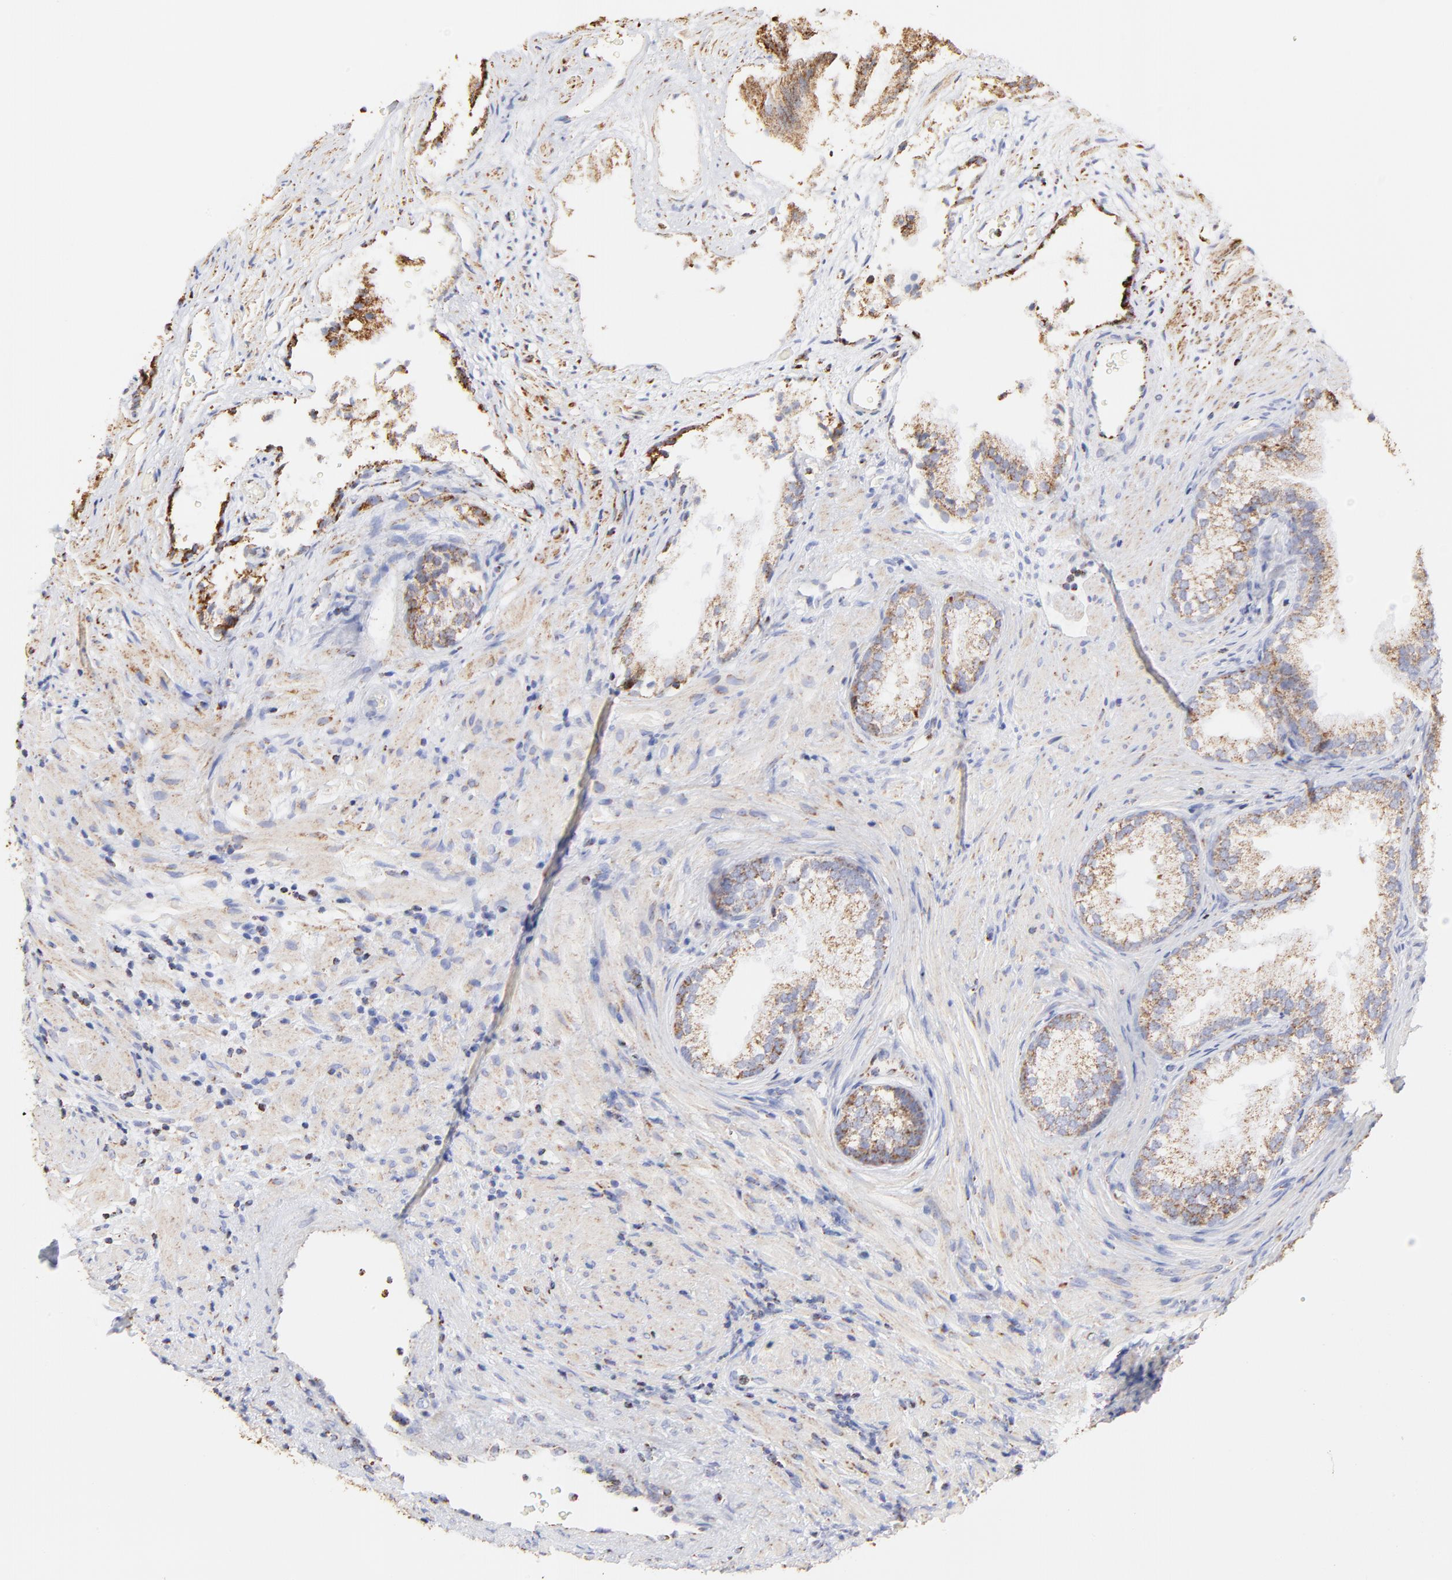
{"staining": {"intensity": "moderate", "quantity": ">75%", "location": "cytoplasmic/membranous"}, "tissue": "prostate", "cell_type": "Glandular cells", "image_type": "normal", "snomed": [{"axis": "morphology", "description": "Normal tissue, NOS"}, {"axis": "topography", "description": "Prostate"}], "caption": "Immunohistochemistry (IHC) (DAB) staining of normal human prostate exhibits moderate cytoplasmic/membranous protein positivity in about >75% of glandular cells. (DAB (3,3'-diaminobenzidine) IHC, brown staining for protein, blue staining for nuclei).", "gene": "COX4I1", "patient": {"sex": "male", "age": 76}}